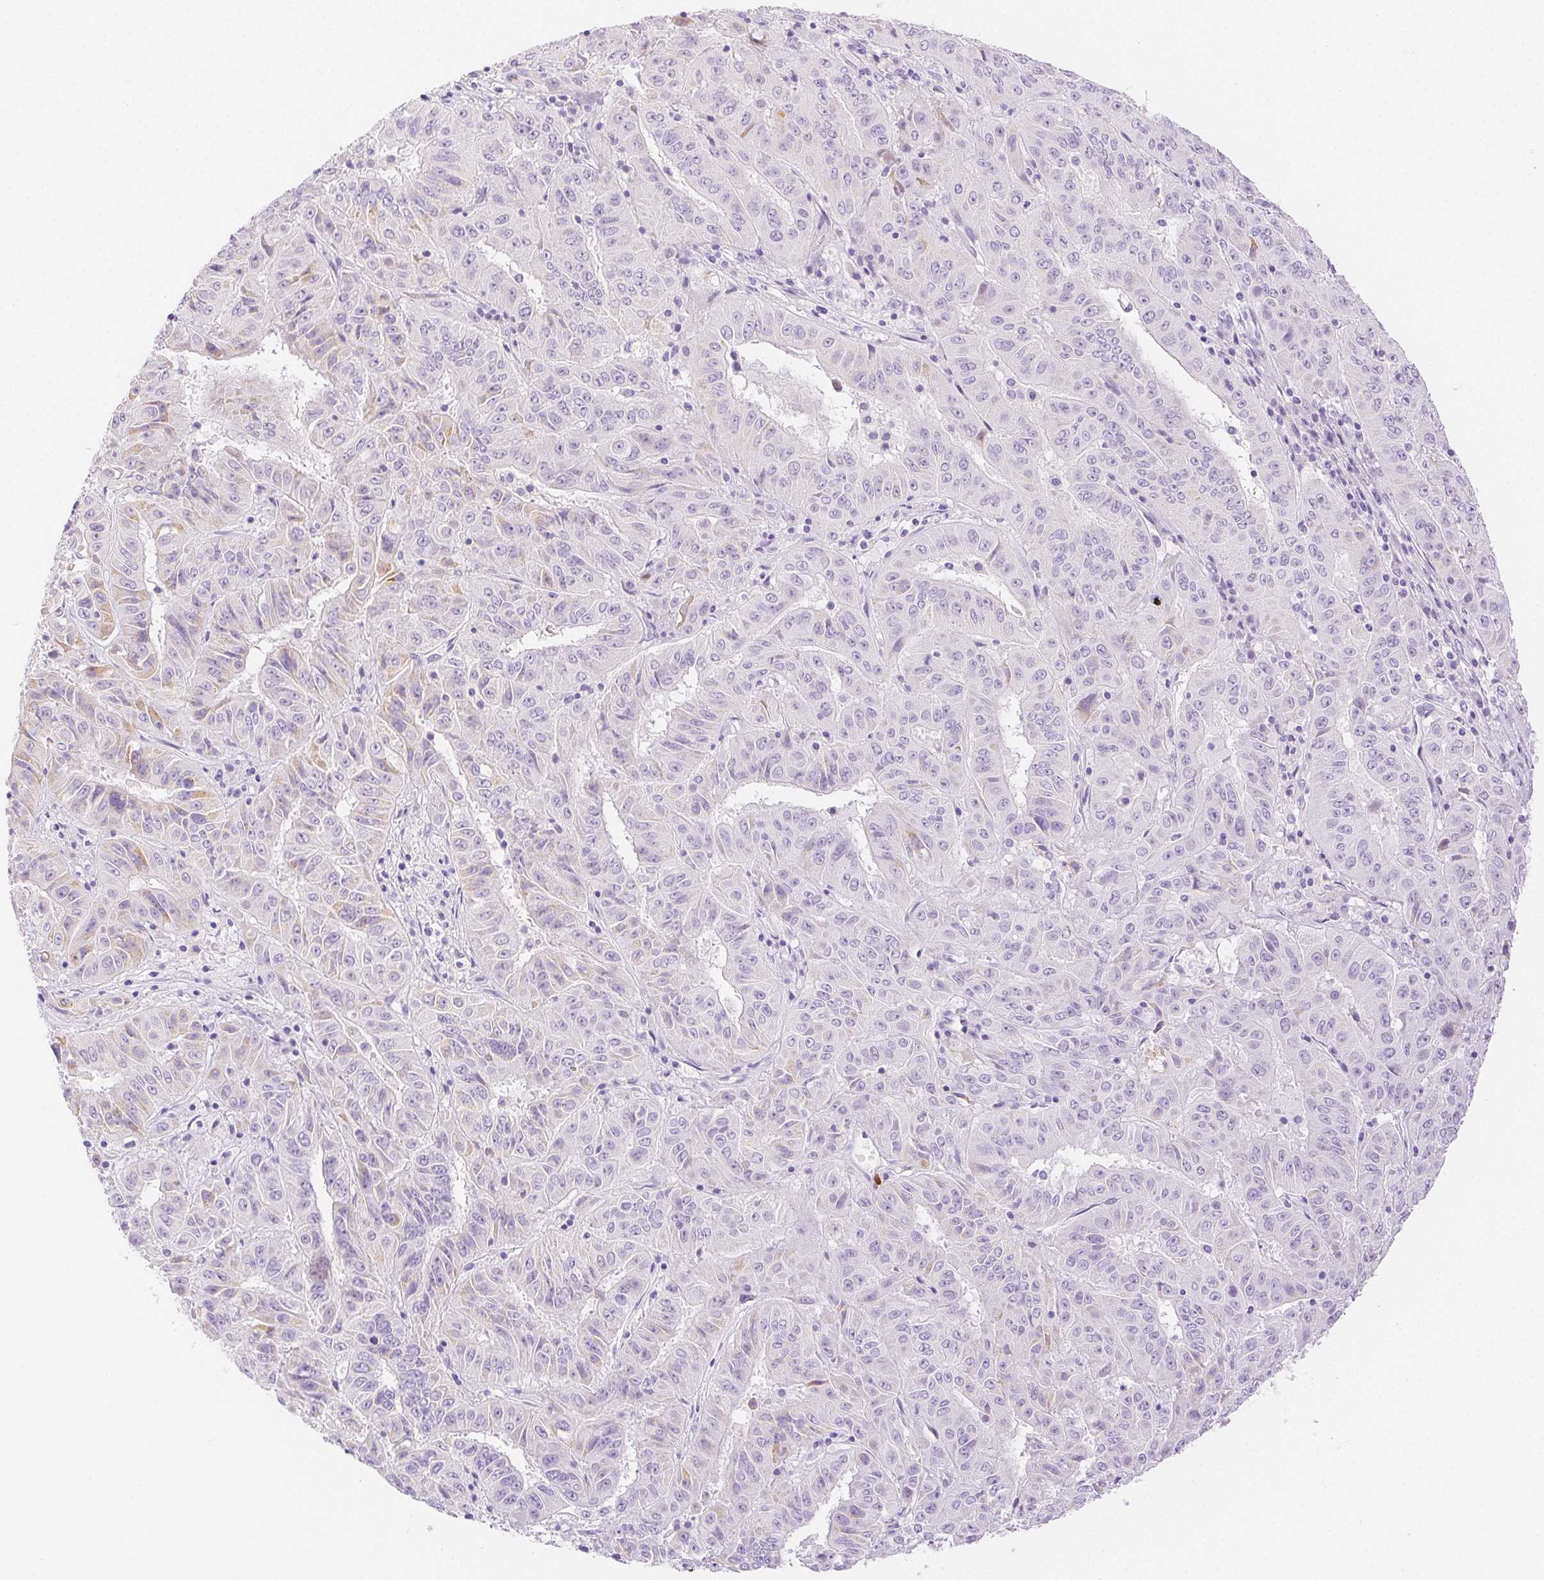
{"staining": {"intensity": "negative", "quantity": "none", "location": "none"}, "tissue": "pancreatic cancer", "cell_type": "Tumor cells", "image_type": "cancer", "snomed": [{"axis": "morphology", "description": "Adenocarcinoma, NOS"}, {"axis": "topography", "description": "Pancreas"}], "caption": "Immunohistochemical staining of human pancreatic adenocarcinoma displays no significant staining in tumor cells. (Immunohistochemistry (ihc), brightfield microscopy, high magnification).", "gene": "SPACA4", "patient": {"sex": "male", "age": 63}}